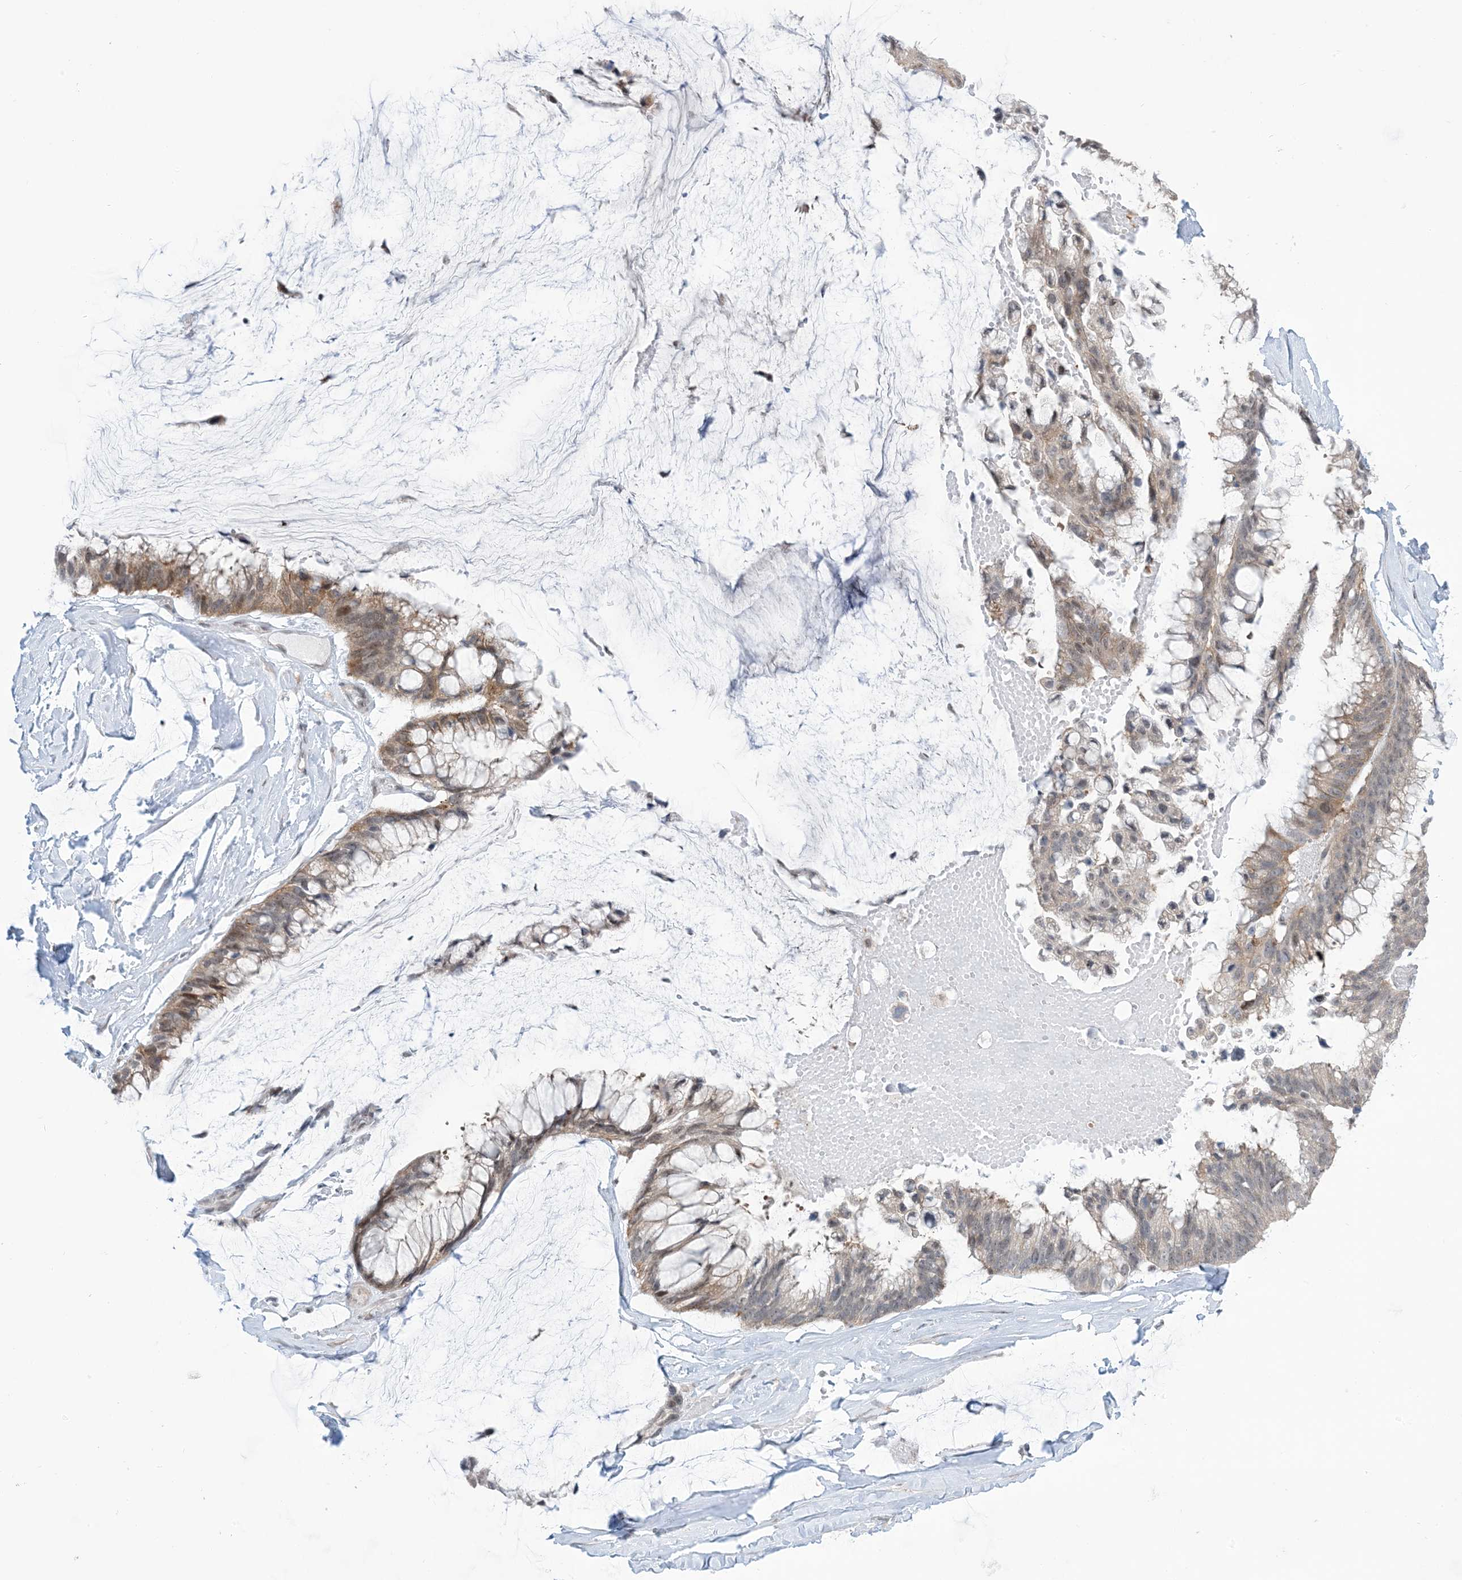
{"staining": {"intensity": "moderate", "quantity": "<25%", "location": "cytoplasmic/membranous,nuclear"}, "tissue": "ovarian cancer", "cell_type": "Tumor cells", "image_type": "cancer", "snomed": [{"axis": "morphology", "description": "Cystadenocarcinoma, mucinous, NOS"}, {"axis": "topography", "description": "Ovary"}], "caption": "Human ovarian cancer (mucinous cystadenocarcinoma) stained with a protein marker shows moderate staining in tumor cells.", "gene": "TFPT", "patient": {"sex": "female", "age": 39}}